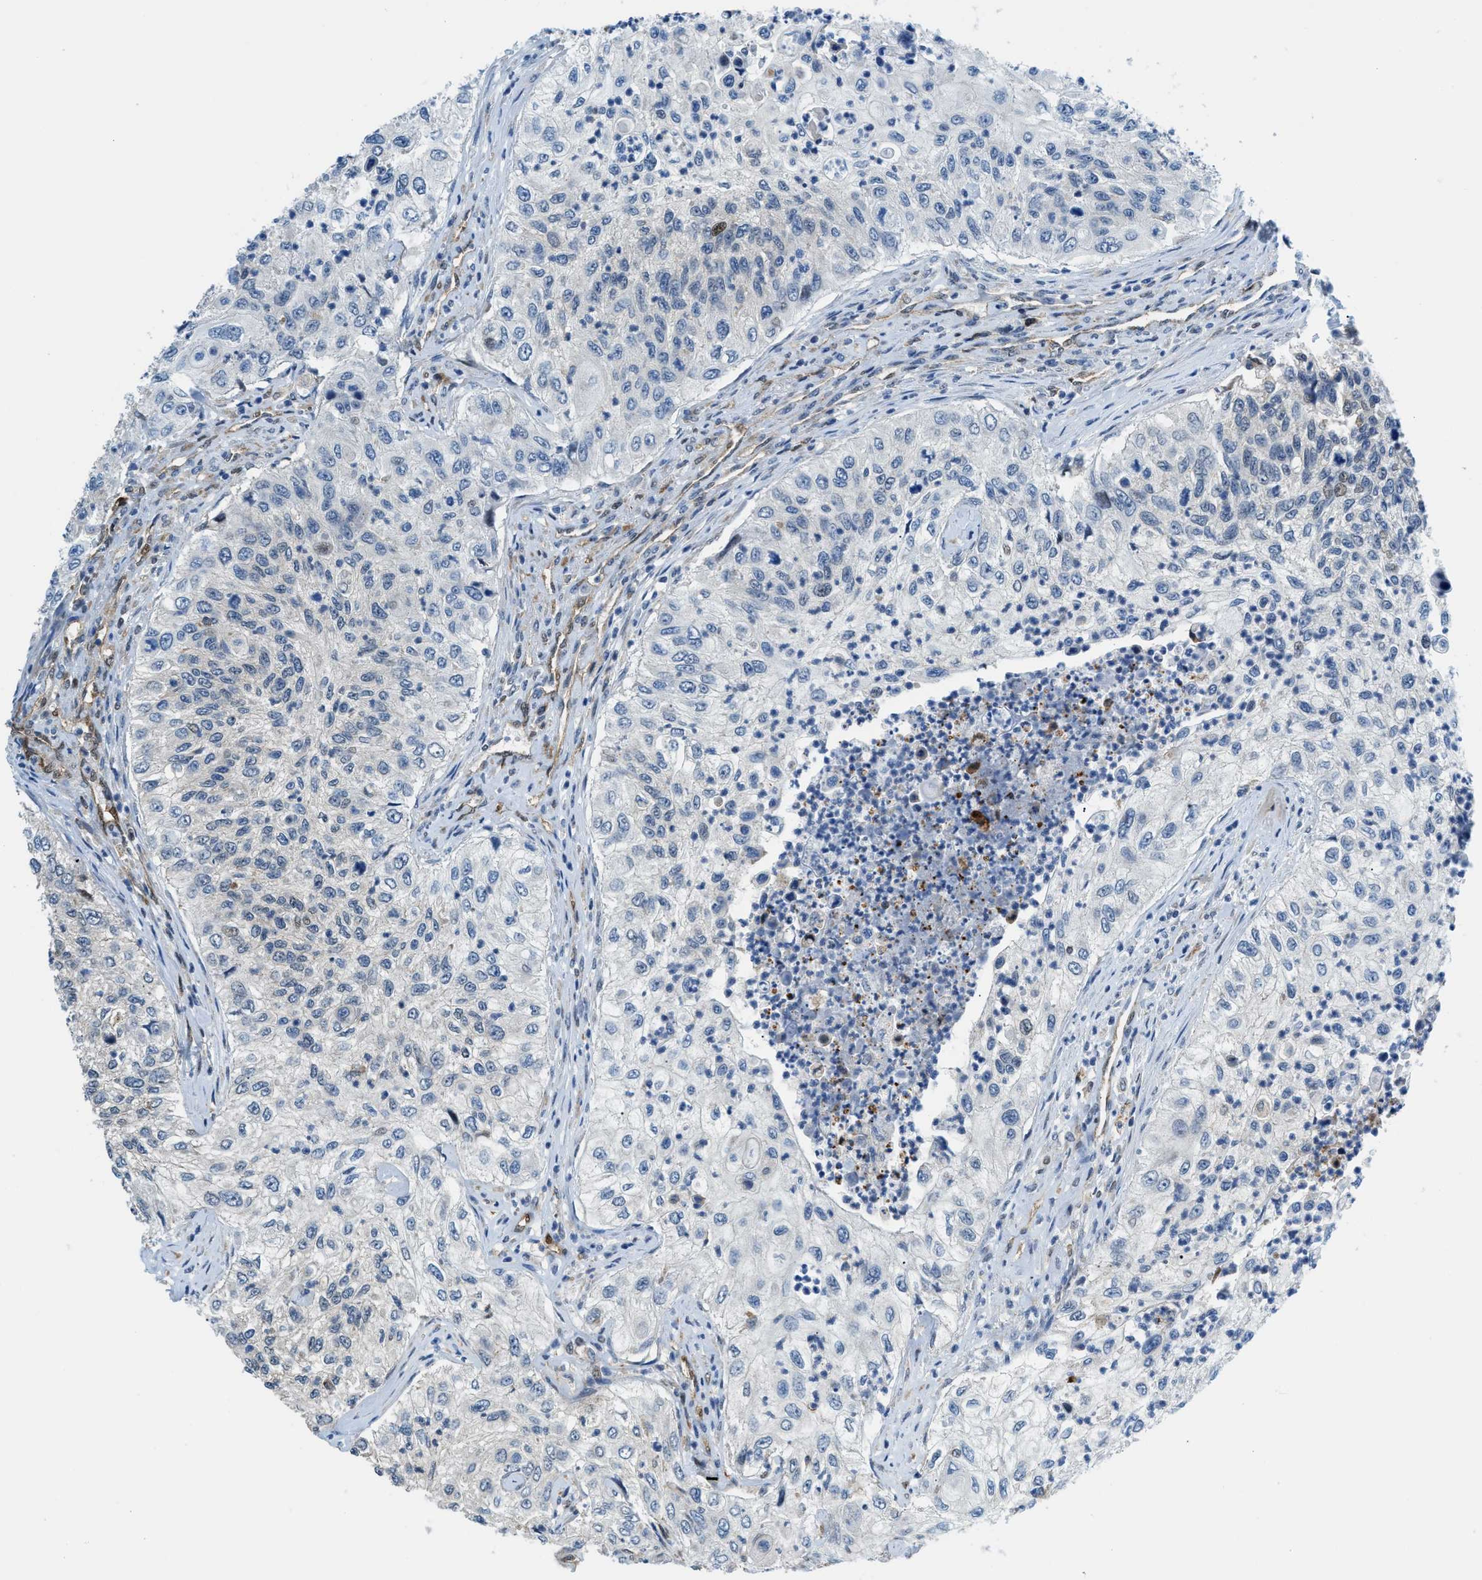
{"staining": {"intensity": "weak", "quantity": "<25%", "location": "nuclear"}, "tissue": "urothelial cancer", "cell_type": "Tumor cells", "image_type": "cancer", "snomed": [{"axis": "morphology", "description": "Urothelial carcinoma, High grade"}, {"axis": "topography", "description": "Urinary bladder"}], "caption": "The IHC photomicrograph has no significant staining in tumor cells of urothelial cancer tissue.", "gene": "YWHAE", "patient": {"sex": "female", "age": 60}}